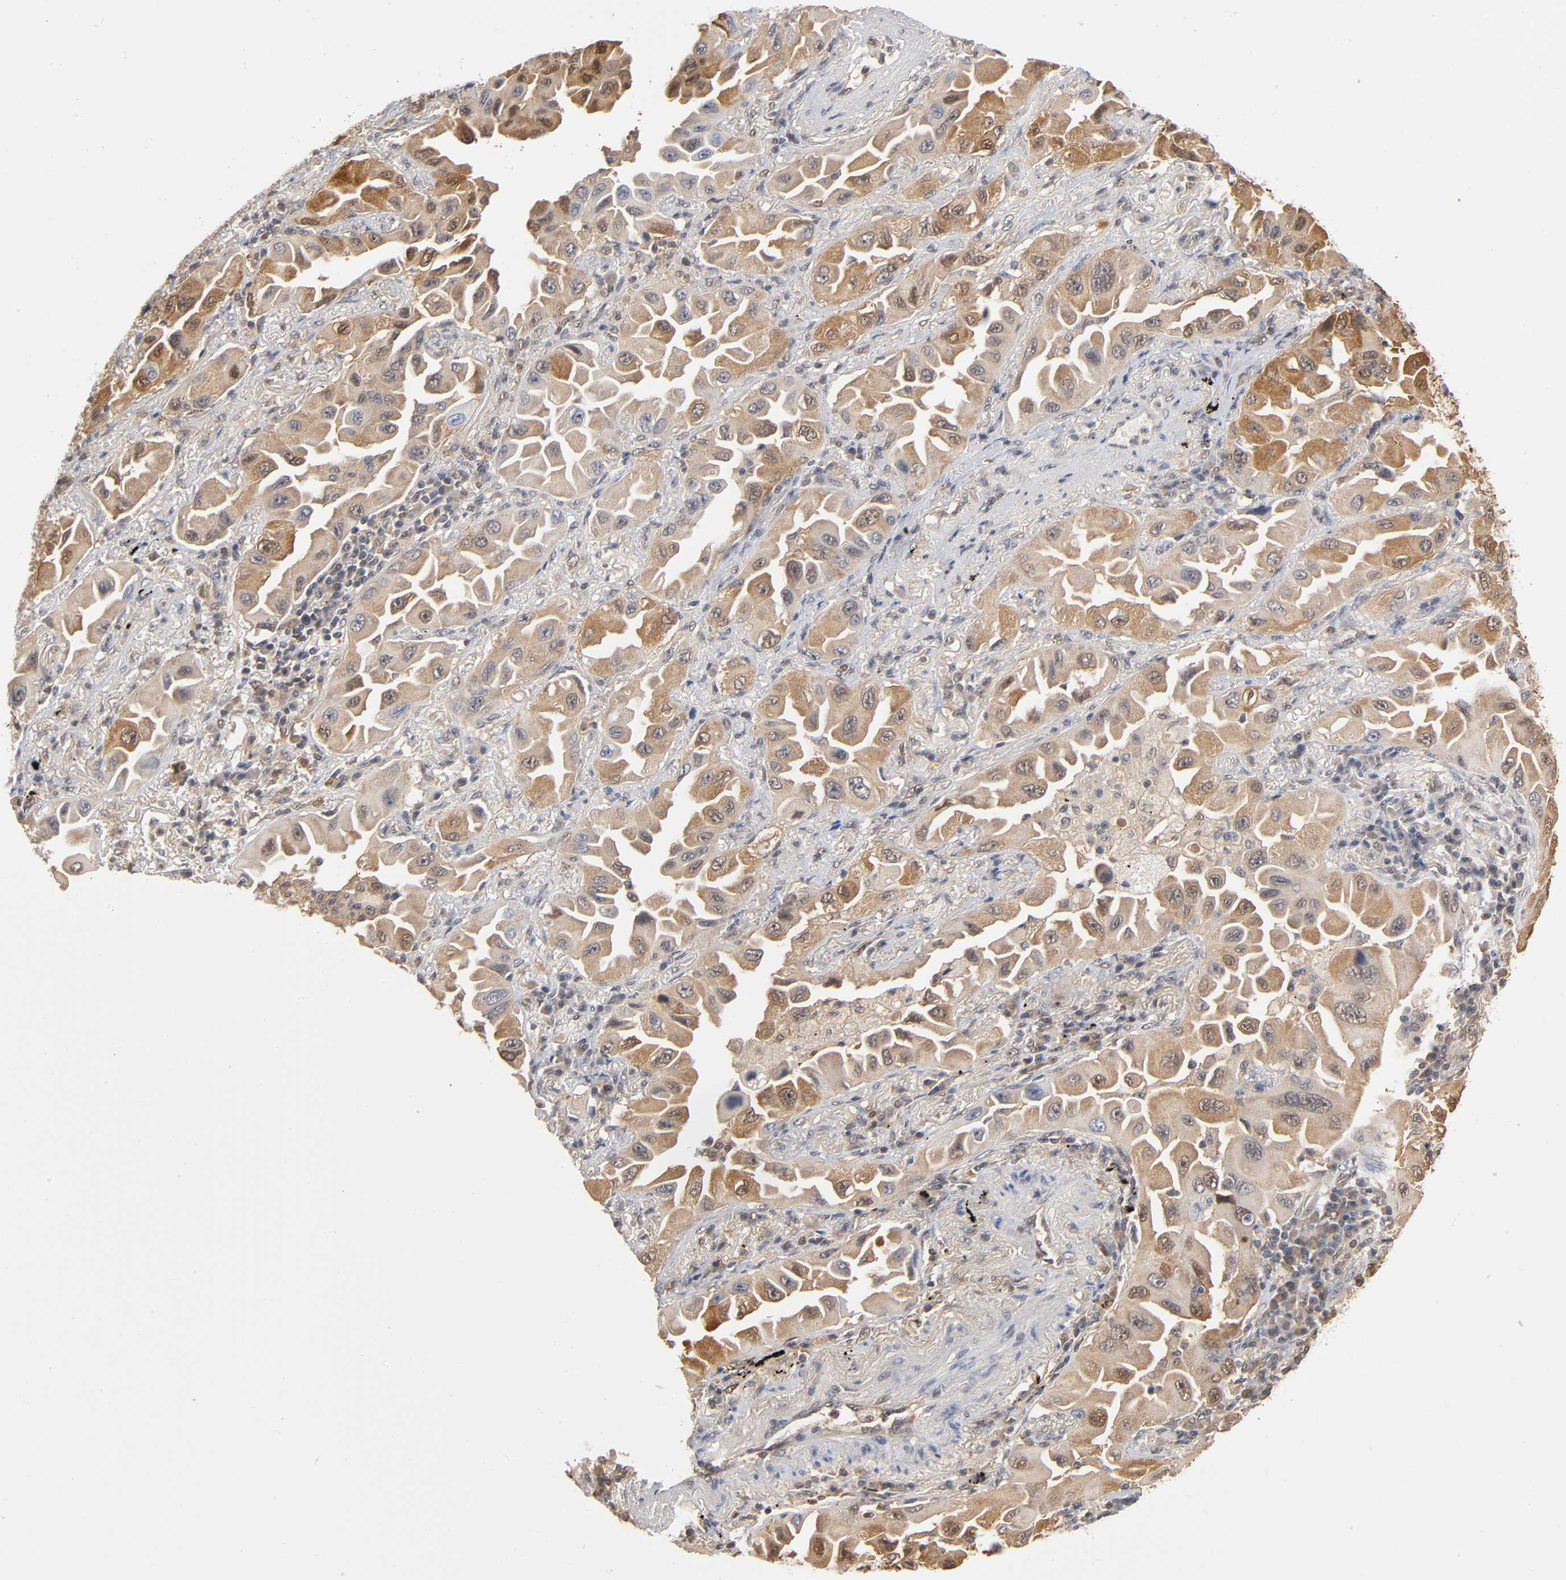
{"staining": {"intensity": "moderate", "quantity": "25%-75%", "location": "cytoplasmic/membranous"}, "tissue": "lung cancer", "cell_type": "Tumor cells", "image_type": "cancer", "snomed": [{"axis": "morphology", "description": "Adenocarcinoma, NOS"}, {"axis": "topography", "description": "Lung"}], "caption": "Immunohistochemical staining of human lung adenocarcinoma displays medium levels of moderate cytoplasmic/membranous expression in approximately 25%-75% of tumor cells.", "gene": "DFFB", "patient": {"sex": "female", "age": 65}}